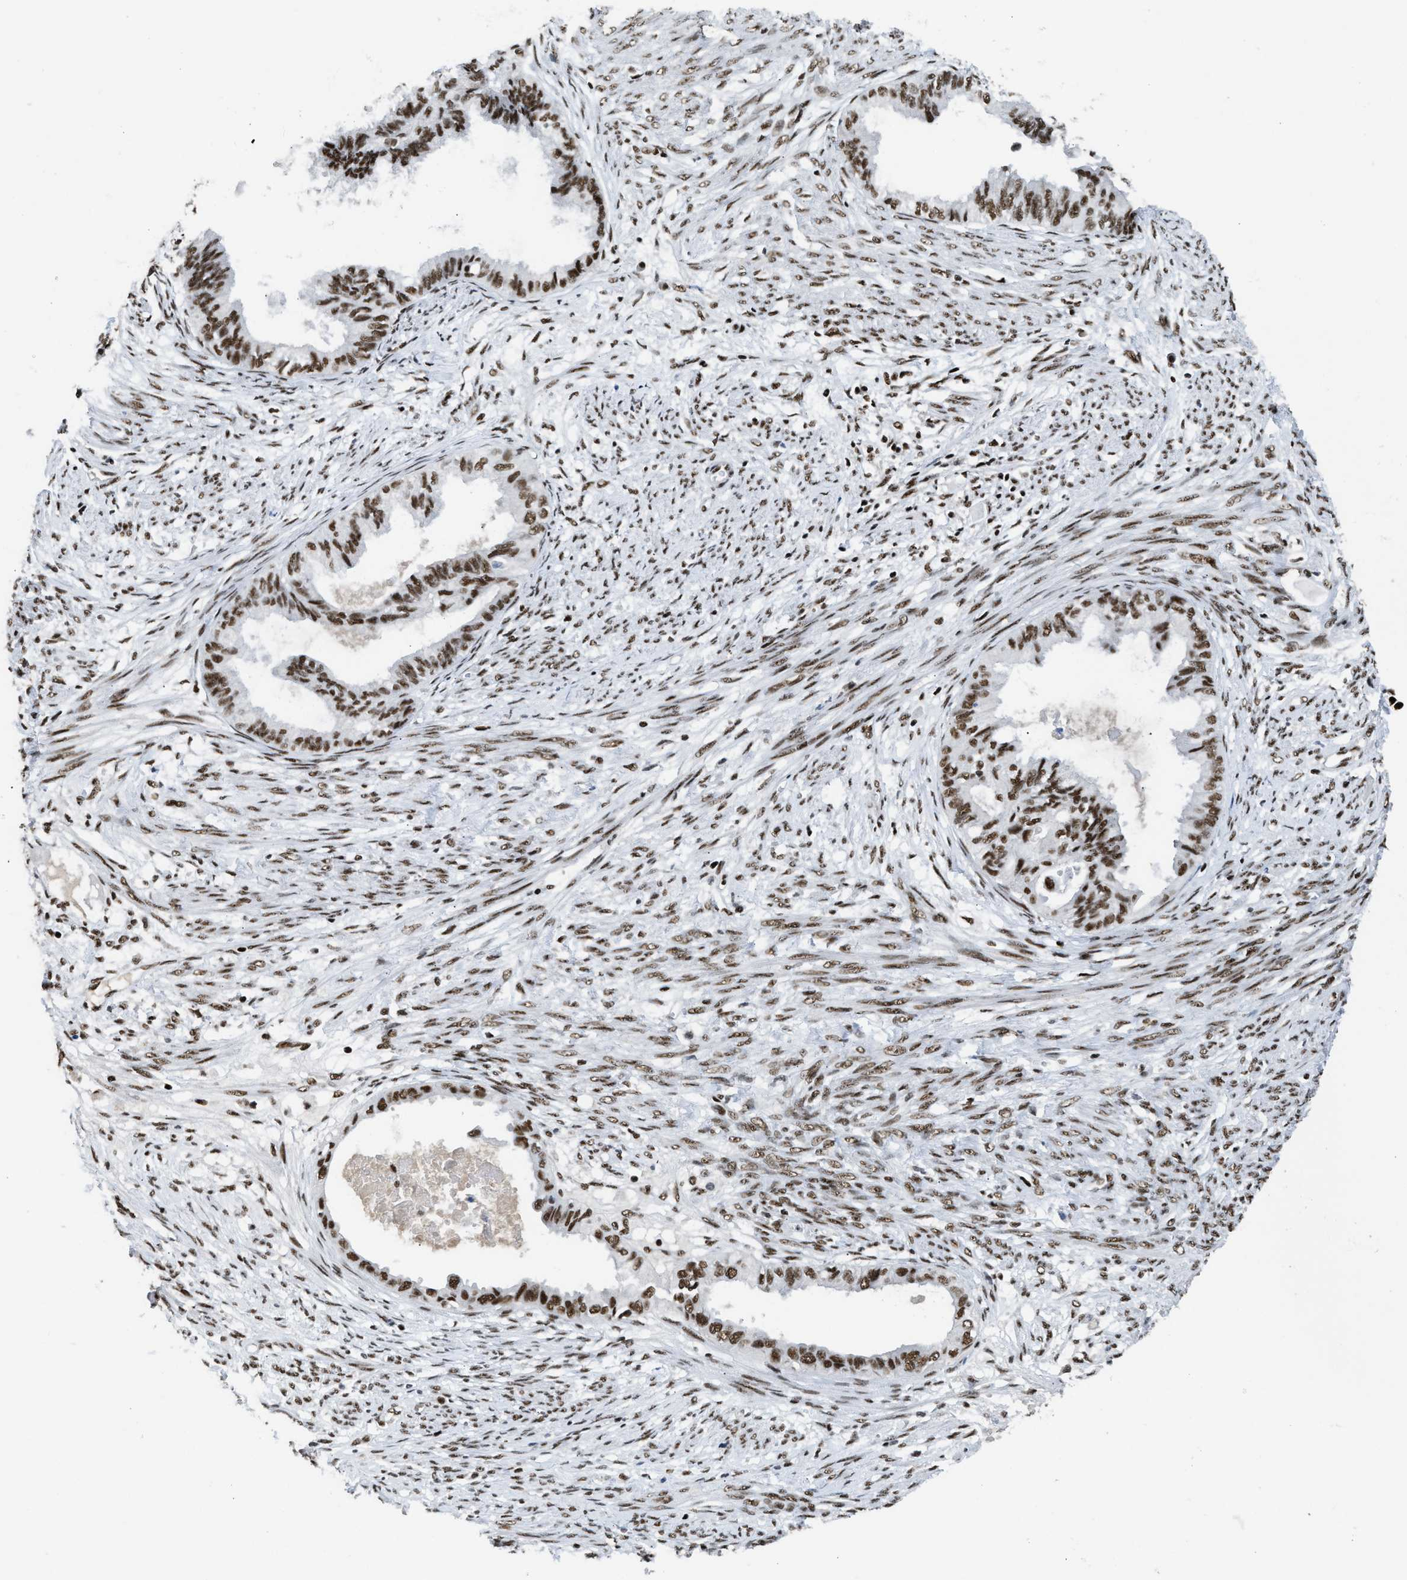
{"staining": {"intensity": "strong", "quantity": ">75%", "location": "nuclear"}, "tissue": "cervical cancer", "cell_type": "Tumor cells", "image_type": "cancer", "snomed": [{"axis": "morphology", "description": "Normal tissue, NOS"}, {"axis": "morphology", "description": "Adenocarcinoma, NOS"}, {"axis": "topography", "description": "Cervix"}, {"axis": "topography", "description": "Endometrium"}], "caption": "Cervical cancer stained with immunohistochemistry (IHC) displays strong nuclear positivity in approximately >75% of tumor cells.", "gene": "SCAF4", "patient": {"sex": "female", "age": 86}}